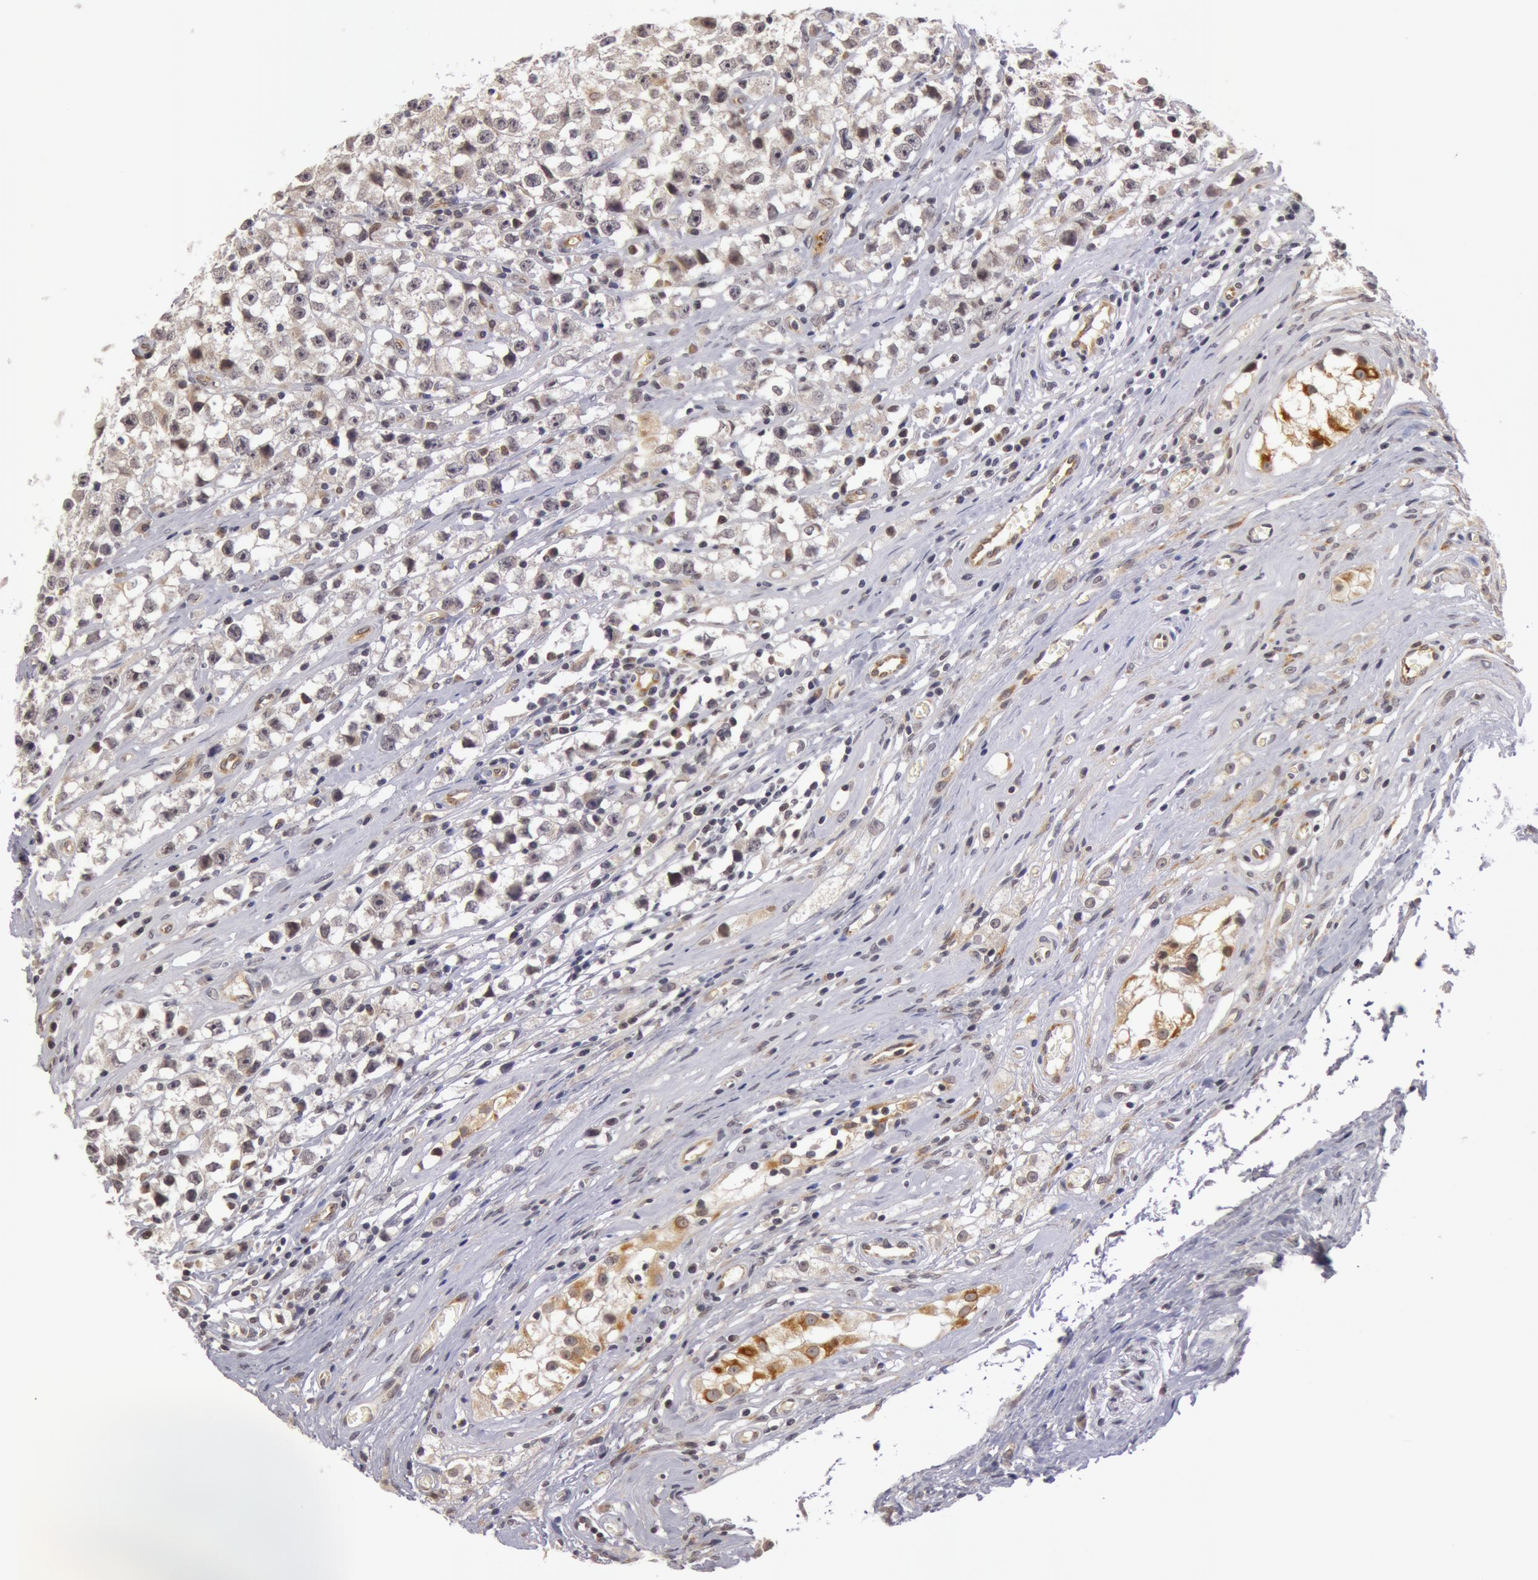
{"staining": {"intensity": "negative", "quantity": "none", "location": "none"}, "tissue": "testis cancer", "cell_type": "Tumor cells", "image_type": "cancer", "snomed": [{"axis": "morphology", "description": "Seminoma, NOS"}, {"axis": "topography", "description": "Testis"}], "caption": "Tumor cells show no significant positivity in testis cancer (seminoma).", "gene": "SYTL4", "patient": {"sex": "male", "age": 35}}